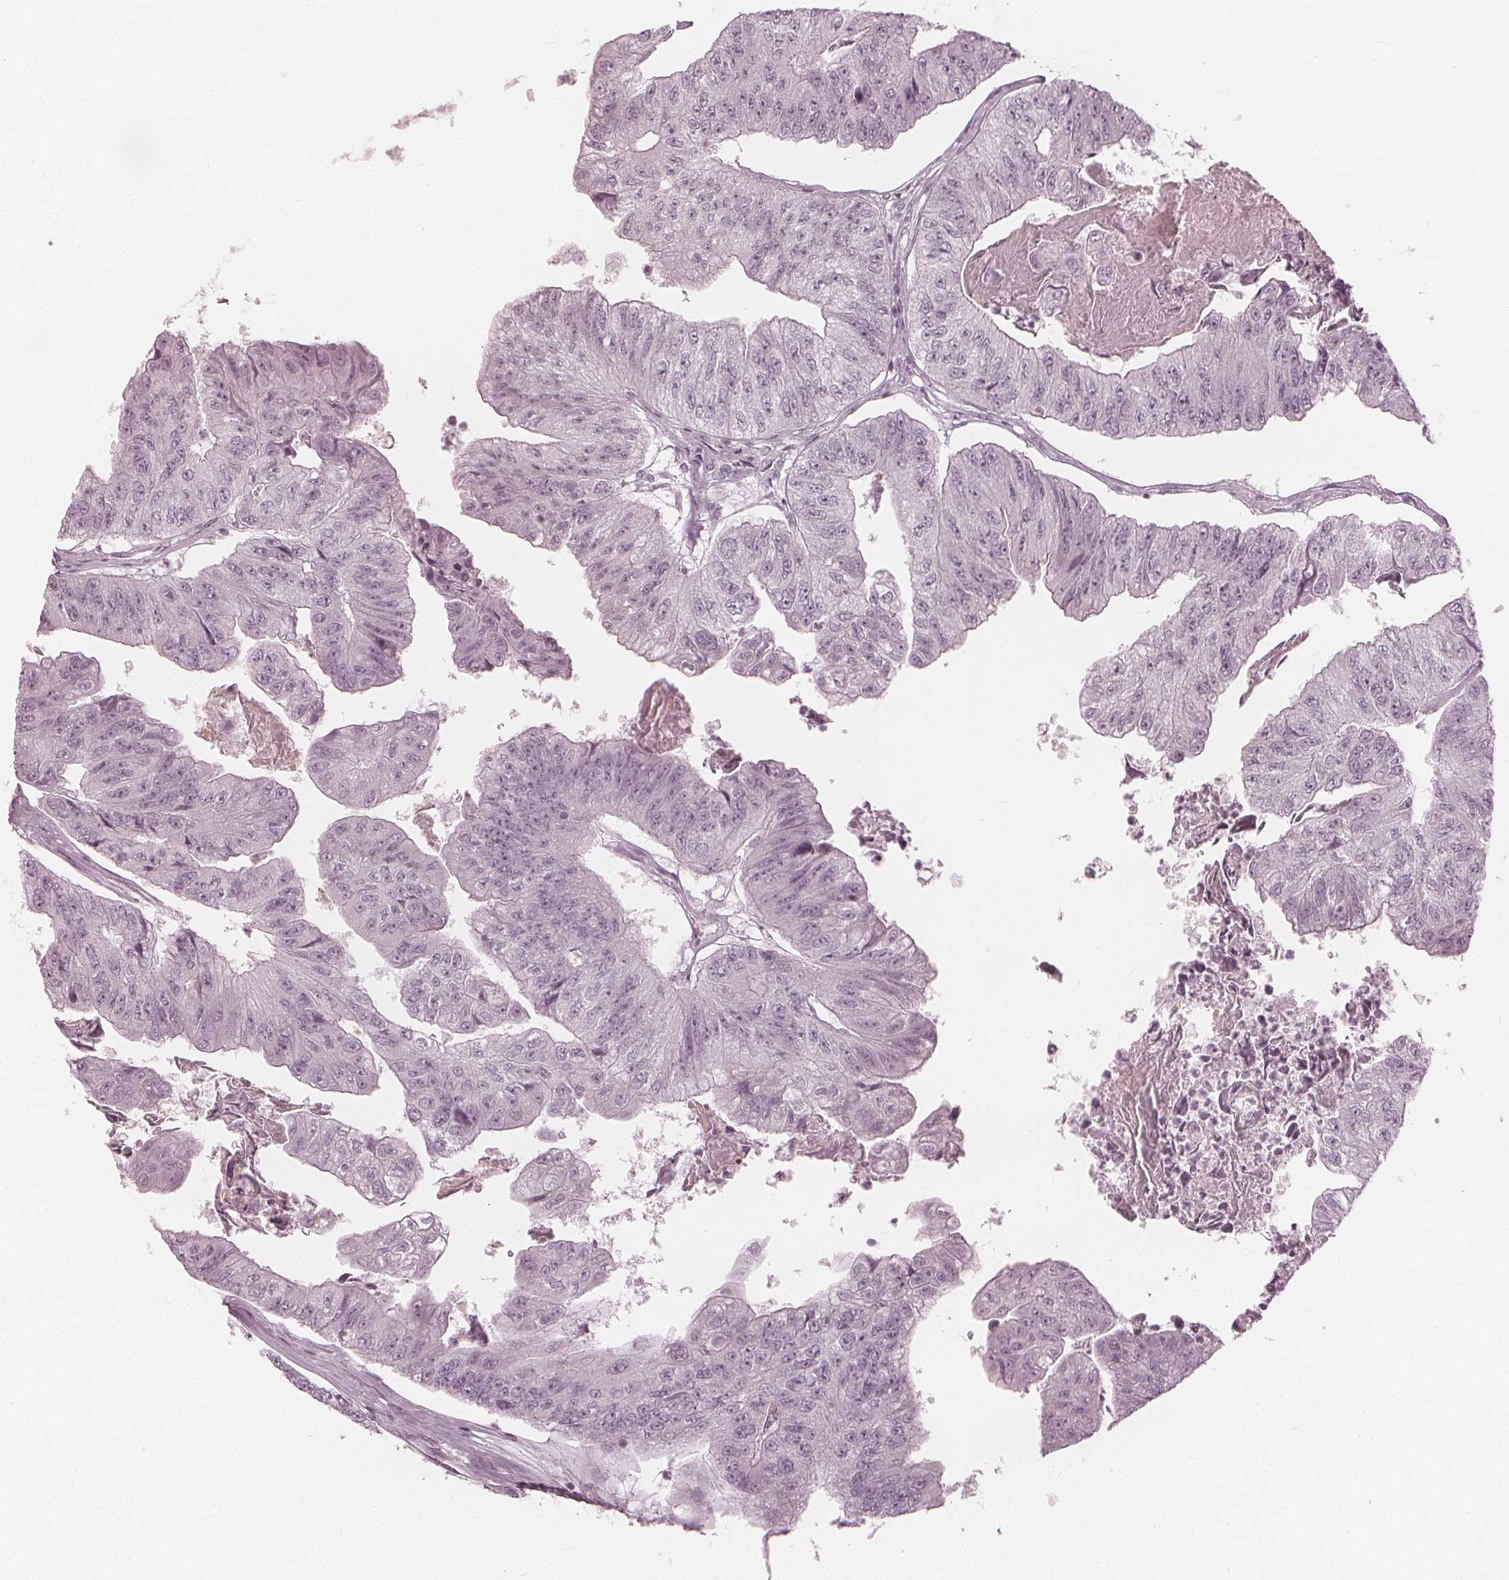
{"staining": {"intensity": "negative", "quantity": "none", "location": "none"}, "tissue": "colorectal cancer", "cell_type": "Tumor cells", "image_type": "cancer", "snomed": [{"axis": "morphology", "description": "Adenocarcinoma, NOS"}, {"axis": "topography", "description": "Colon"}], "caption": "Colorectal adenocarcinoma stained for a protein using immunohistochemistry displays no positivity tumor cells.", "gene": "PAEP", "patient": {"sex": "female", "age": 67}}